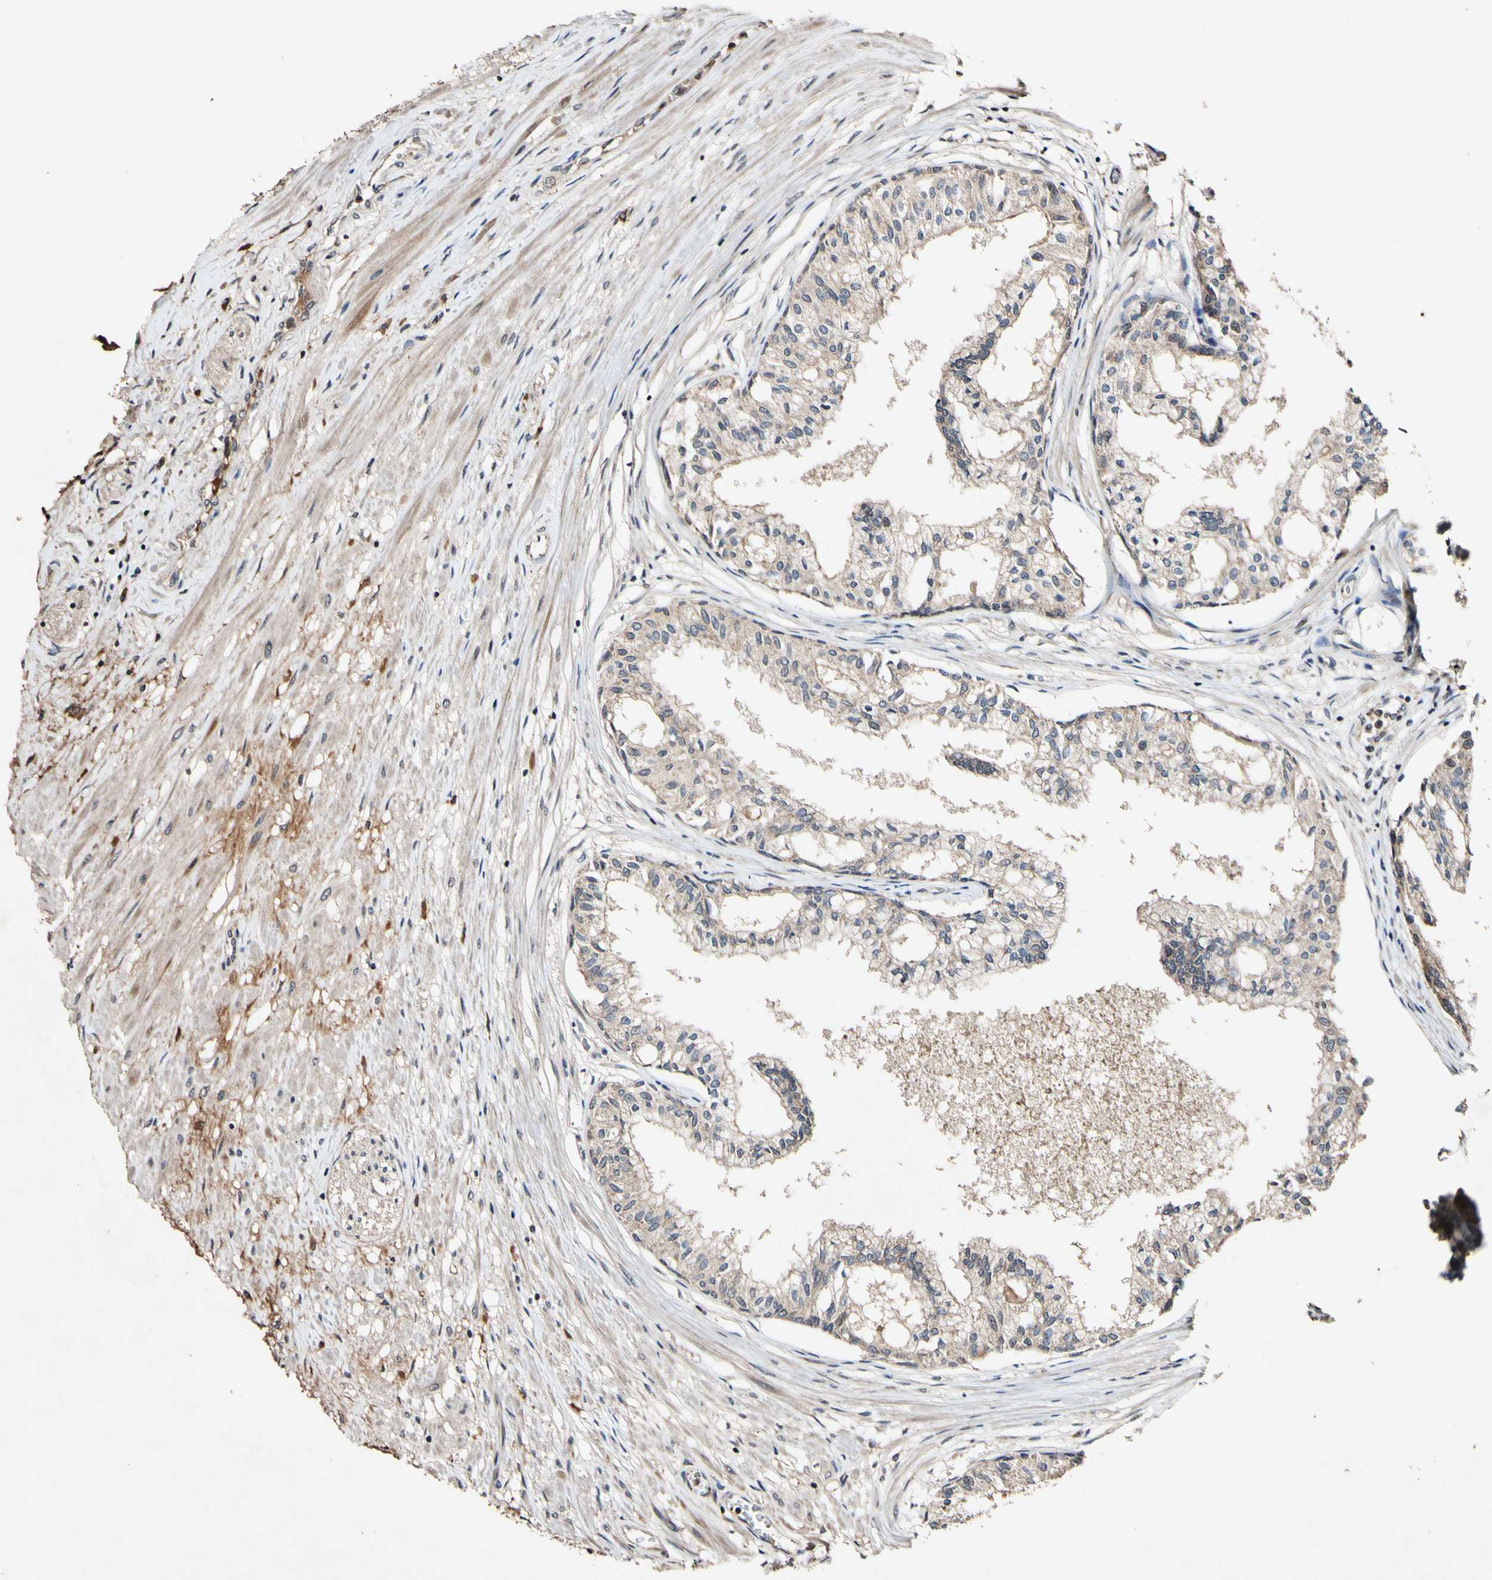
{"staining": {"intensity": "moderate", "quantity": ">75%", "location": "cytoplasmic/membranous"}, "tissue": "prostate", "cell_type": "Glandular cells", "image_type": "normal", "snomed": [{"axis": "morphology", "description": "Normal tissue, NOS"}, {"axis": "topography", "description": "Prostate"}, {"axis": "topography", "description": "Seminal veicle"}], "caption": "Immunohistochemistry of normal human prostate shows medium levels of moderate cytoplasmic/membranous staining in about >75% of glandular cells.", "gene": "PLAT", "patient": {"sex": "male", "age": 60}}